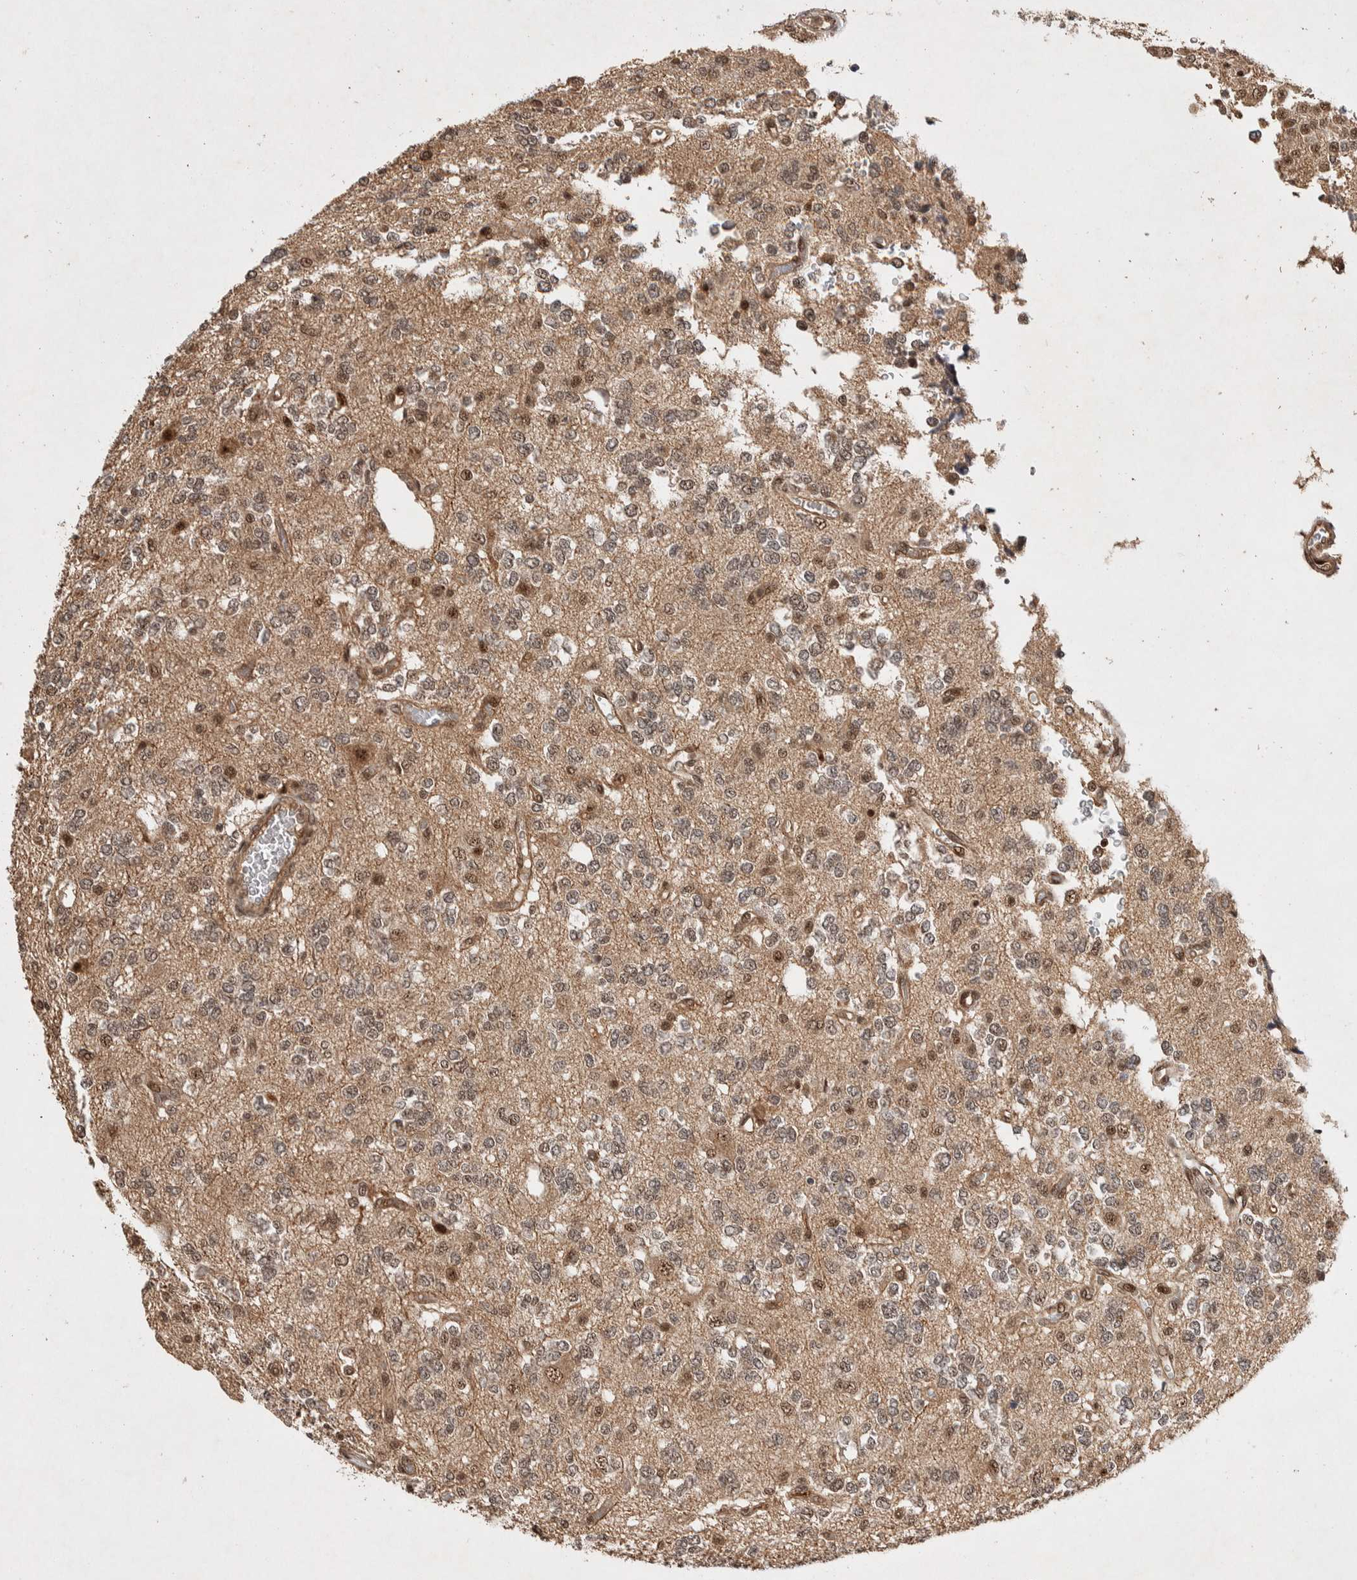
{"staining": {"intensity": "moderate", "quantity": "25%-75%", "location": "nuclear"}, "tissue": "glioma", "cell_type": "Tumor cells", "image_type": "cancer", "snomed": [{"axis": "morphology", "description": "Glioma, malignant, Low grade"}, {"axis": "topography", "description": "Brain"}], "caption": "Immunohistochemistry (IHC) image of human glioma stained for a protein (brown), which shows medium levels of moderate nuclear expression in about 25%-75% of tumor cells.", "gene": "TOR1B", "patient": {"sex": "male", "age": 38}}